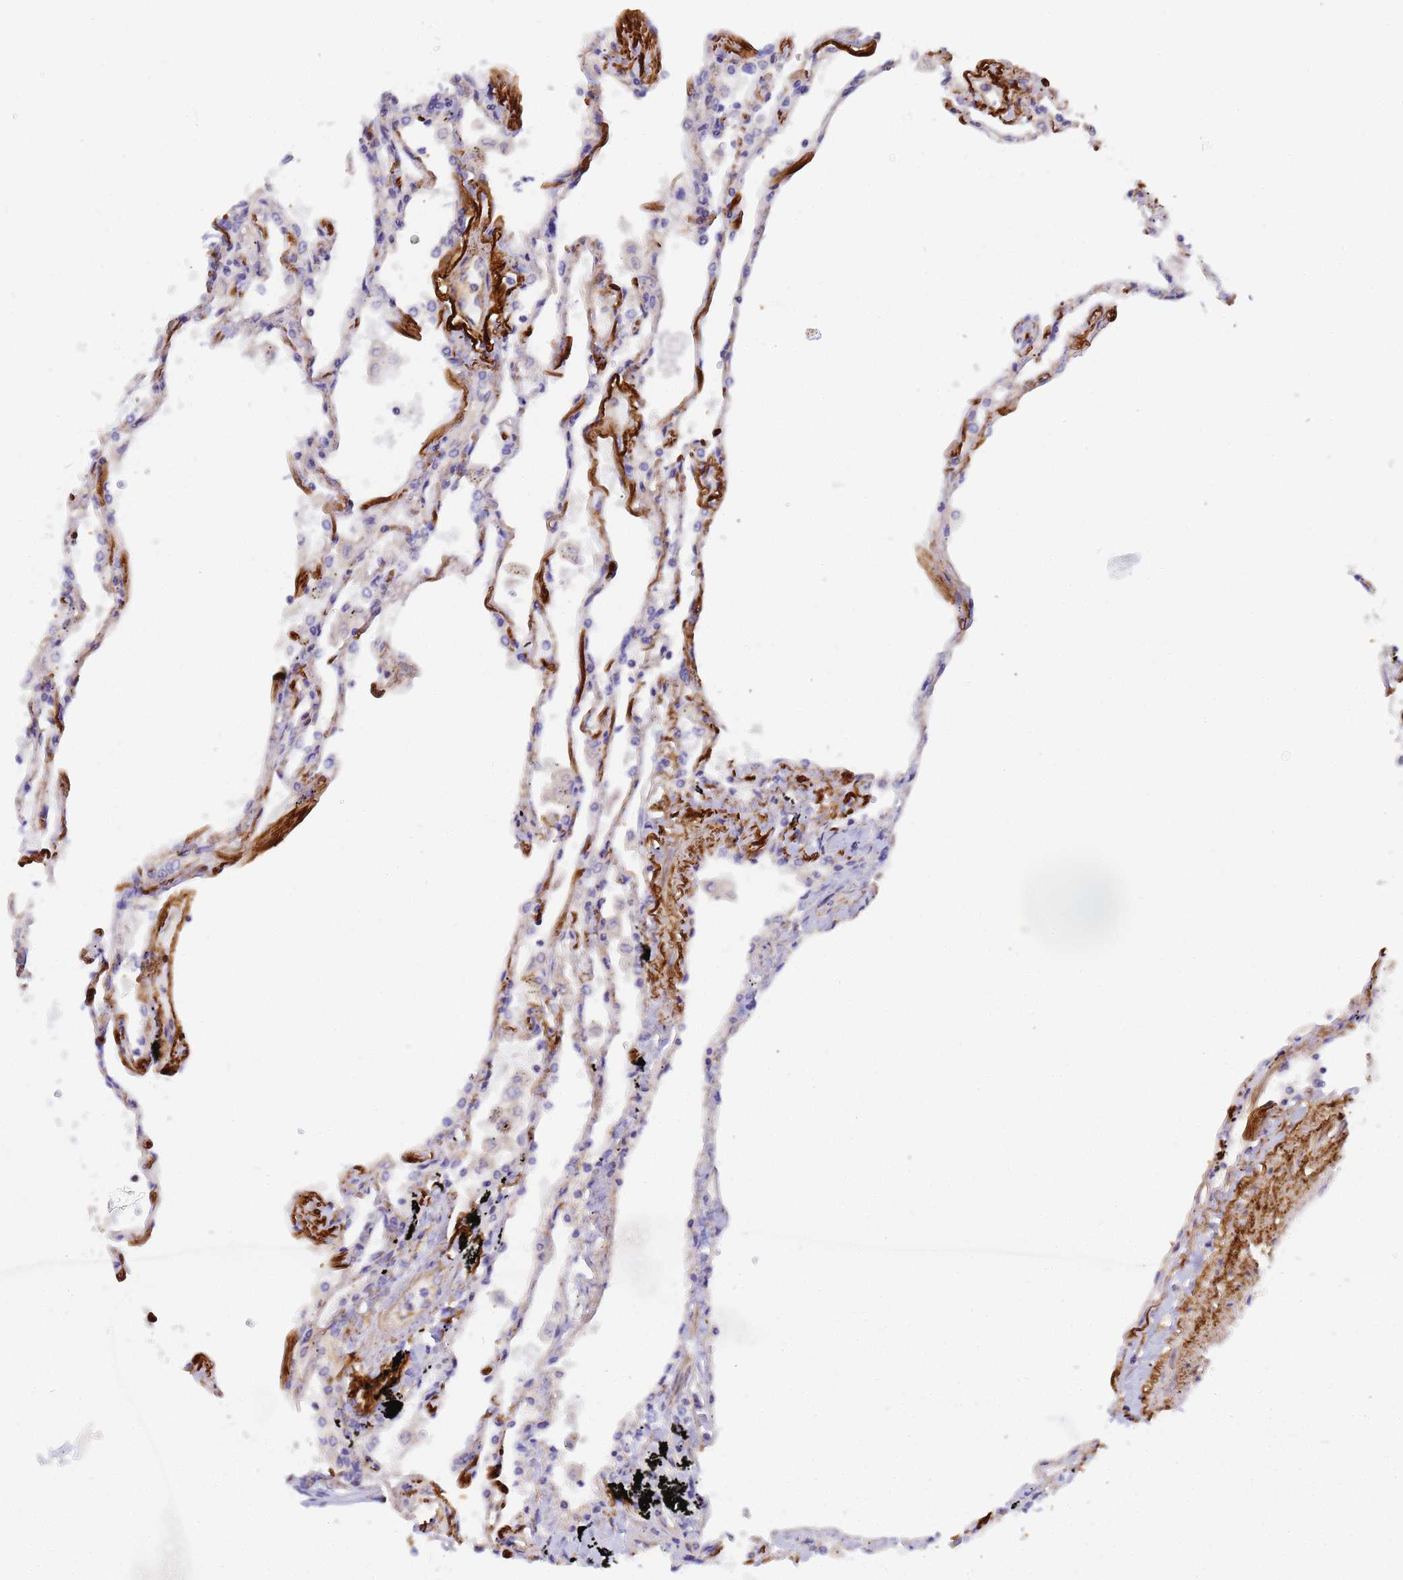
{"staining": {"intensity": "negative", "quantity": "none", "location": "none"}, "tissue": "lung", "cell_type": "Alveolar cells", "image_type": "normal", "snomed": [{"axis": "morphology", "description": "Normal tissue, NOS"}, {"axis": "topography", "description": "Lung"}], "caption": "Alveolar cells show no significant protein positivity in unremarkable lung. (Immunohistochemistry, brightfield microscopy, high magnification).", "gene": "MYL10", "patient": {"sex": "female", "age": 67}}